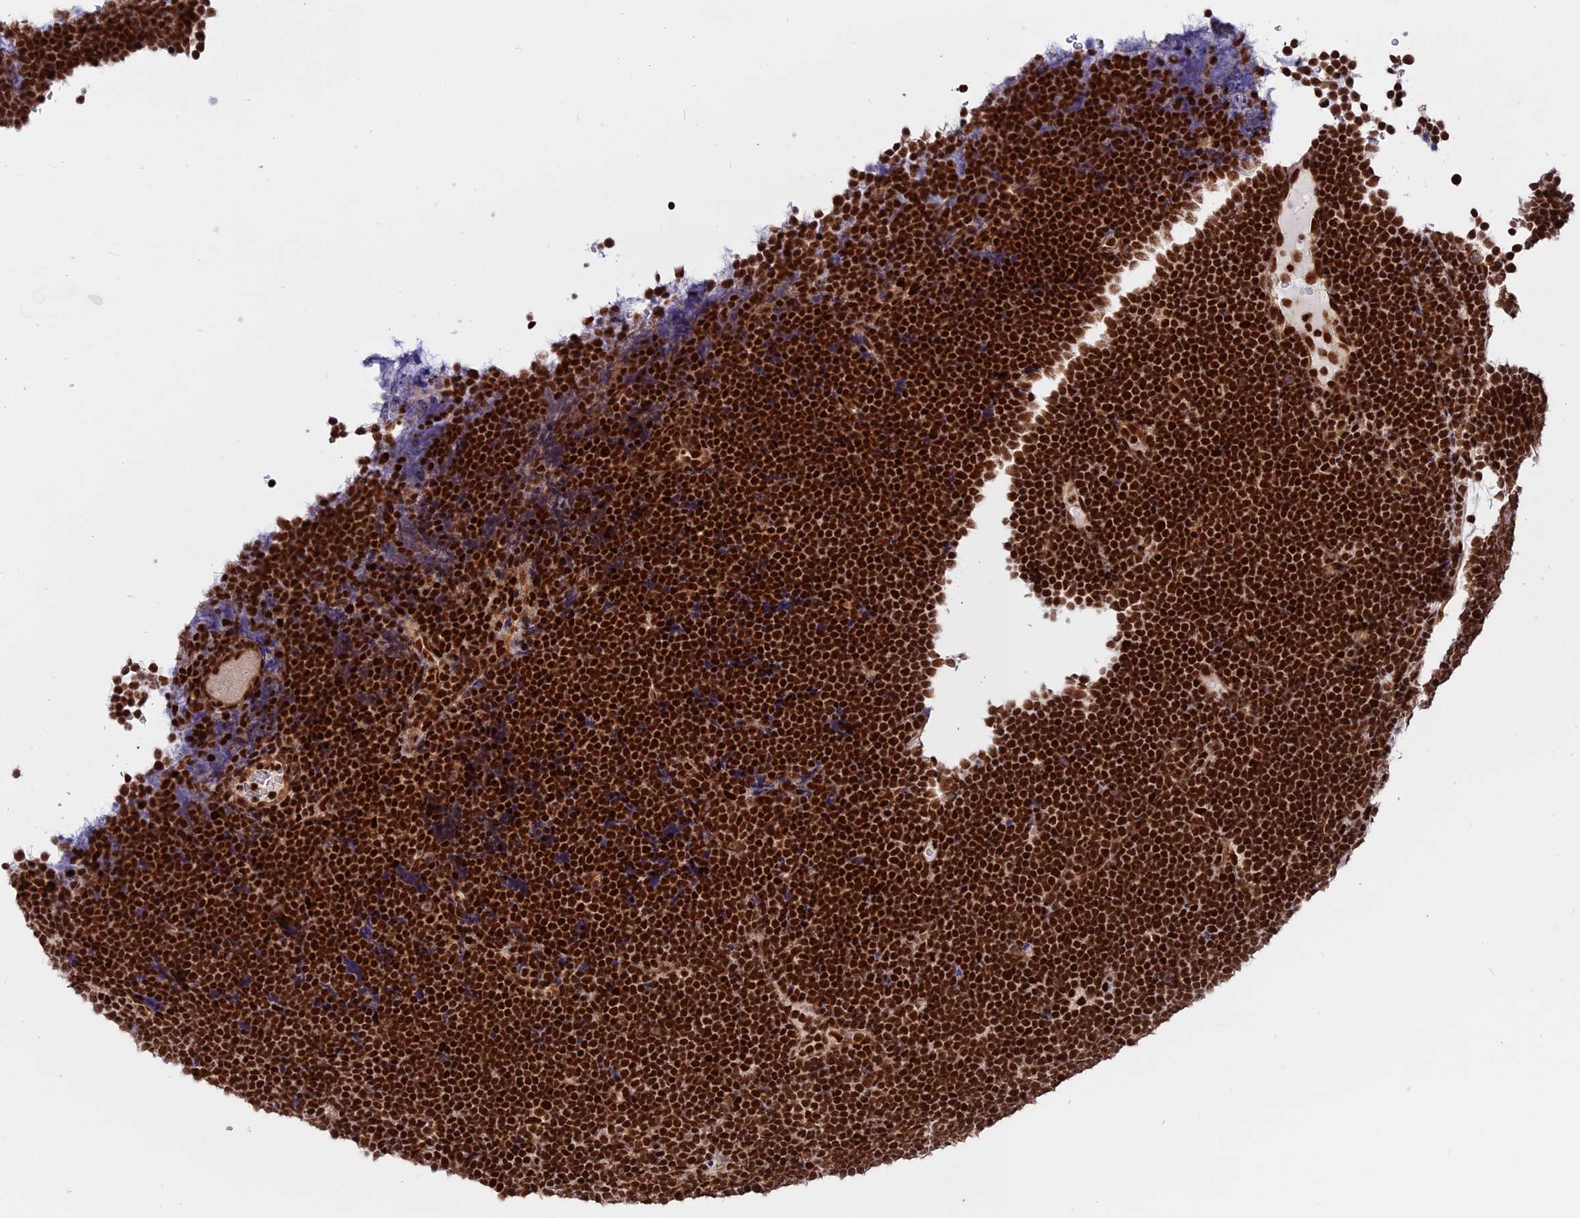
{"staining": {"intensity": "strong", "quantity": ">75%", "location": "nuclear"}, "tissue": "lymphoma", "cell_type": "Tumor cells", "image_type": "cancer", "snomed": [{"axis": "morphology", "description": "Malignant lymphoma, non-Hodgkin's type, High grade"}, {"axis": "topography", "description": "Lymph node"}], "caption": "High-grade malignant lymphoma, non-Hodgkin's type stained with immunohistochemistry exhibits strong nuclear expression in approximately >75% of tumor cells.", "gene": "RAMAC", "patient": {"sex": "male", "age": 13}}